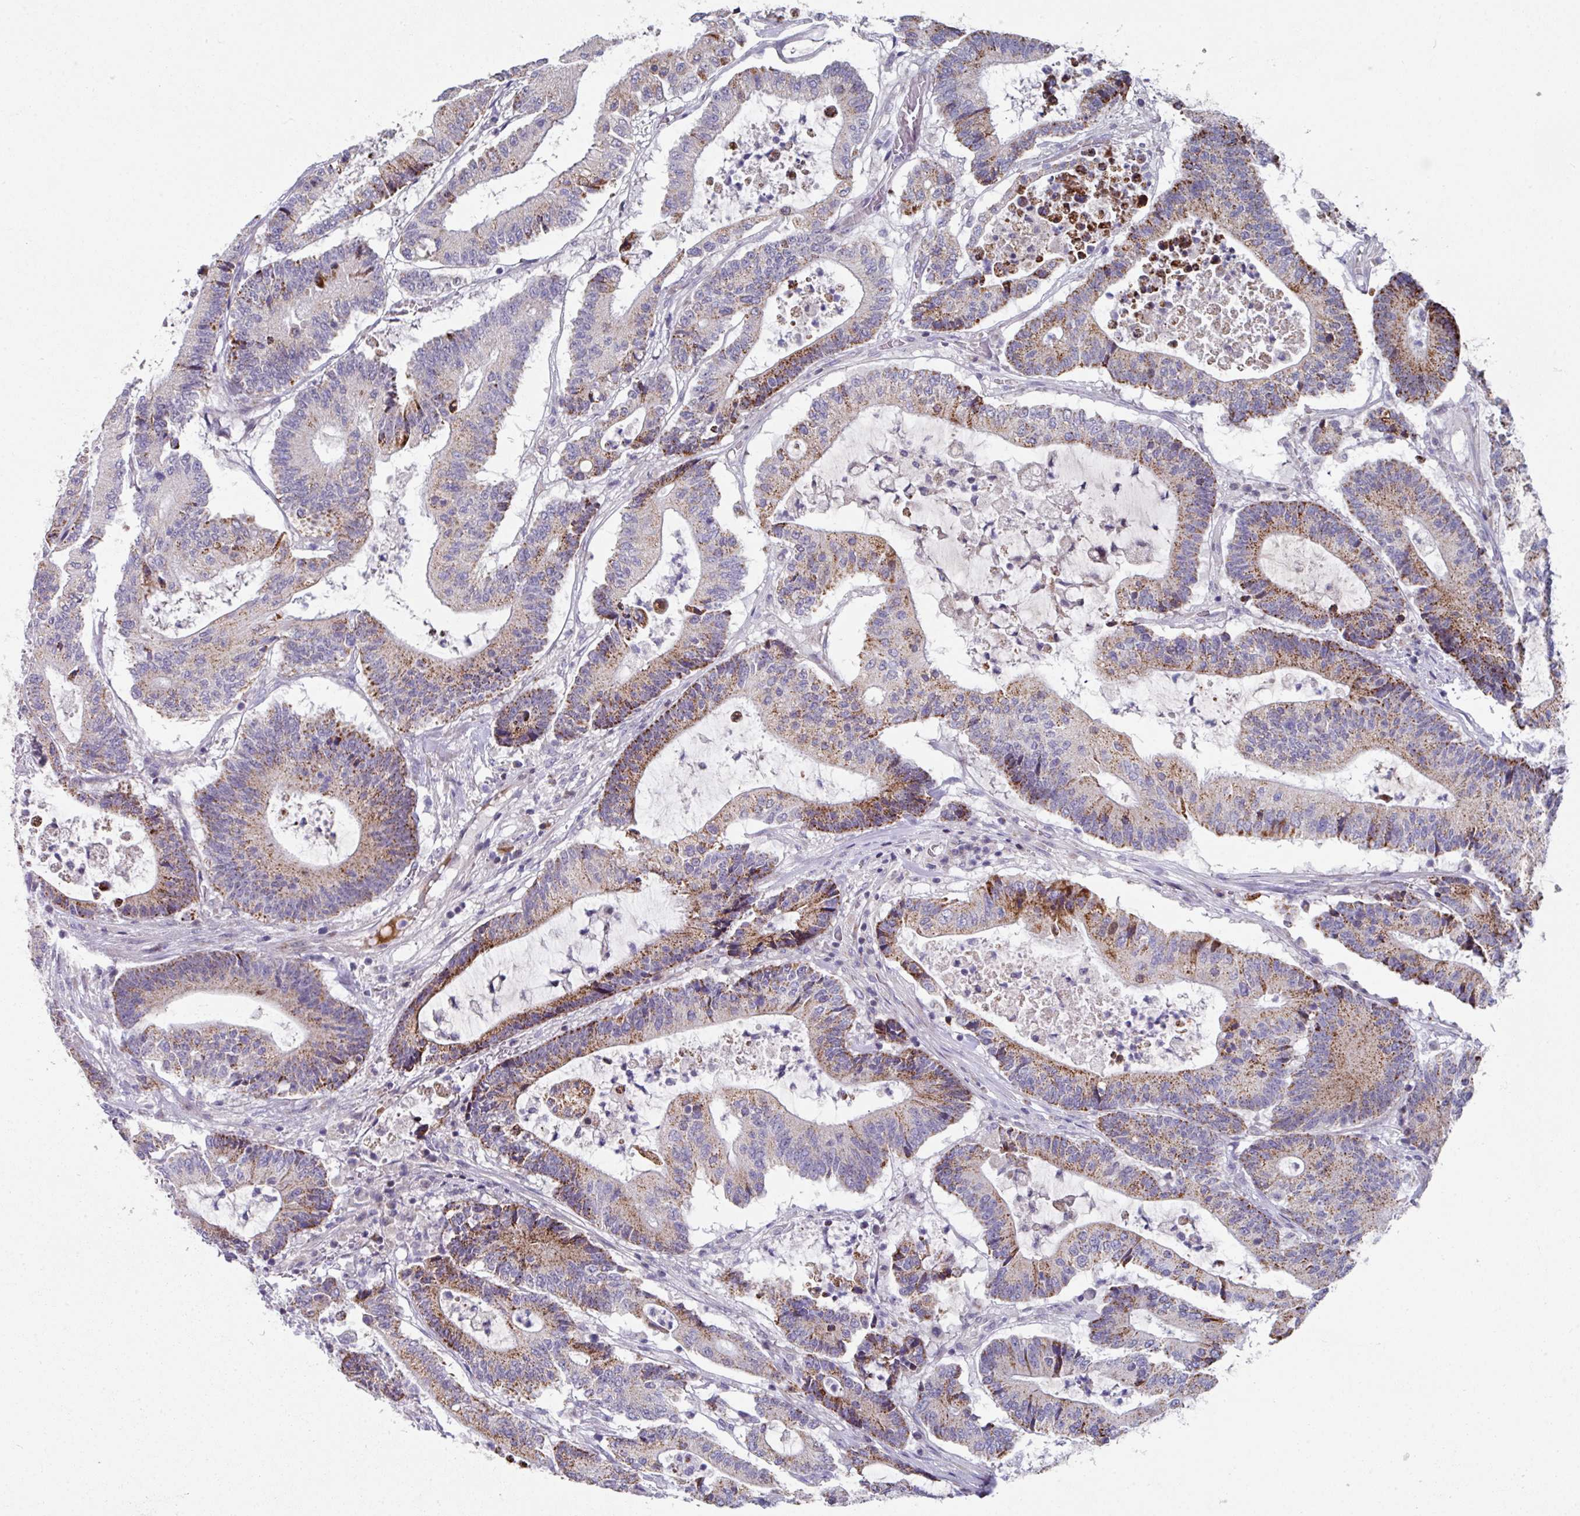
{"staining": {"intensity": "moderate", "quantity": "25%-75%", "location": "cytoplasmic/membranous"}, "tissue": "colorectal cancer", "cell_type": "Tumor cells", "image_type": "cancer", "snomed": [{"axis": "morphology", "description": "Adenocarcinoma, NOS"}, {"axis": "topography", "description": "Colon"}], "caption": "Tumor cells exhibit moderate cytoplasmic/membranous staining in about 25%-75% of cells in colorectal cancer.", "gene": "CBX7", "patient": {"sex": "female", "age": 84}}